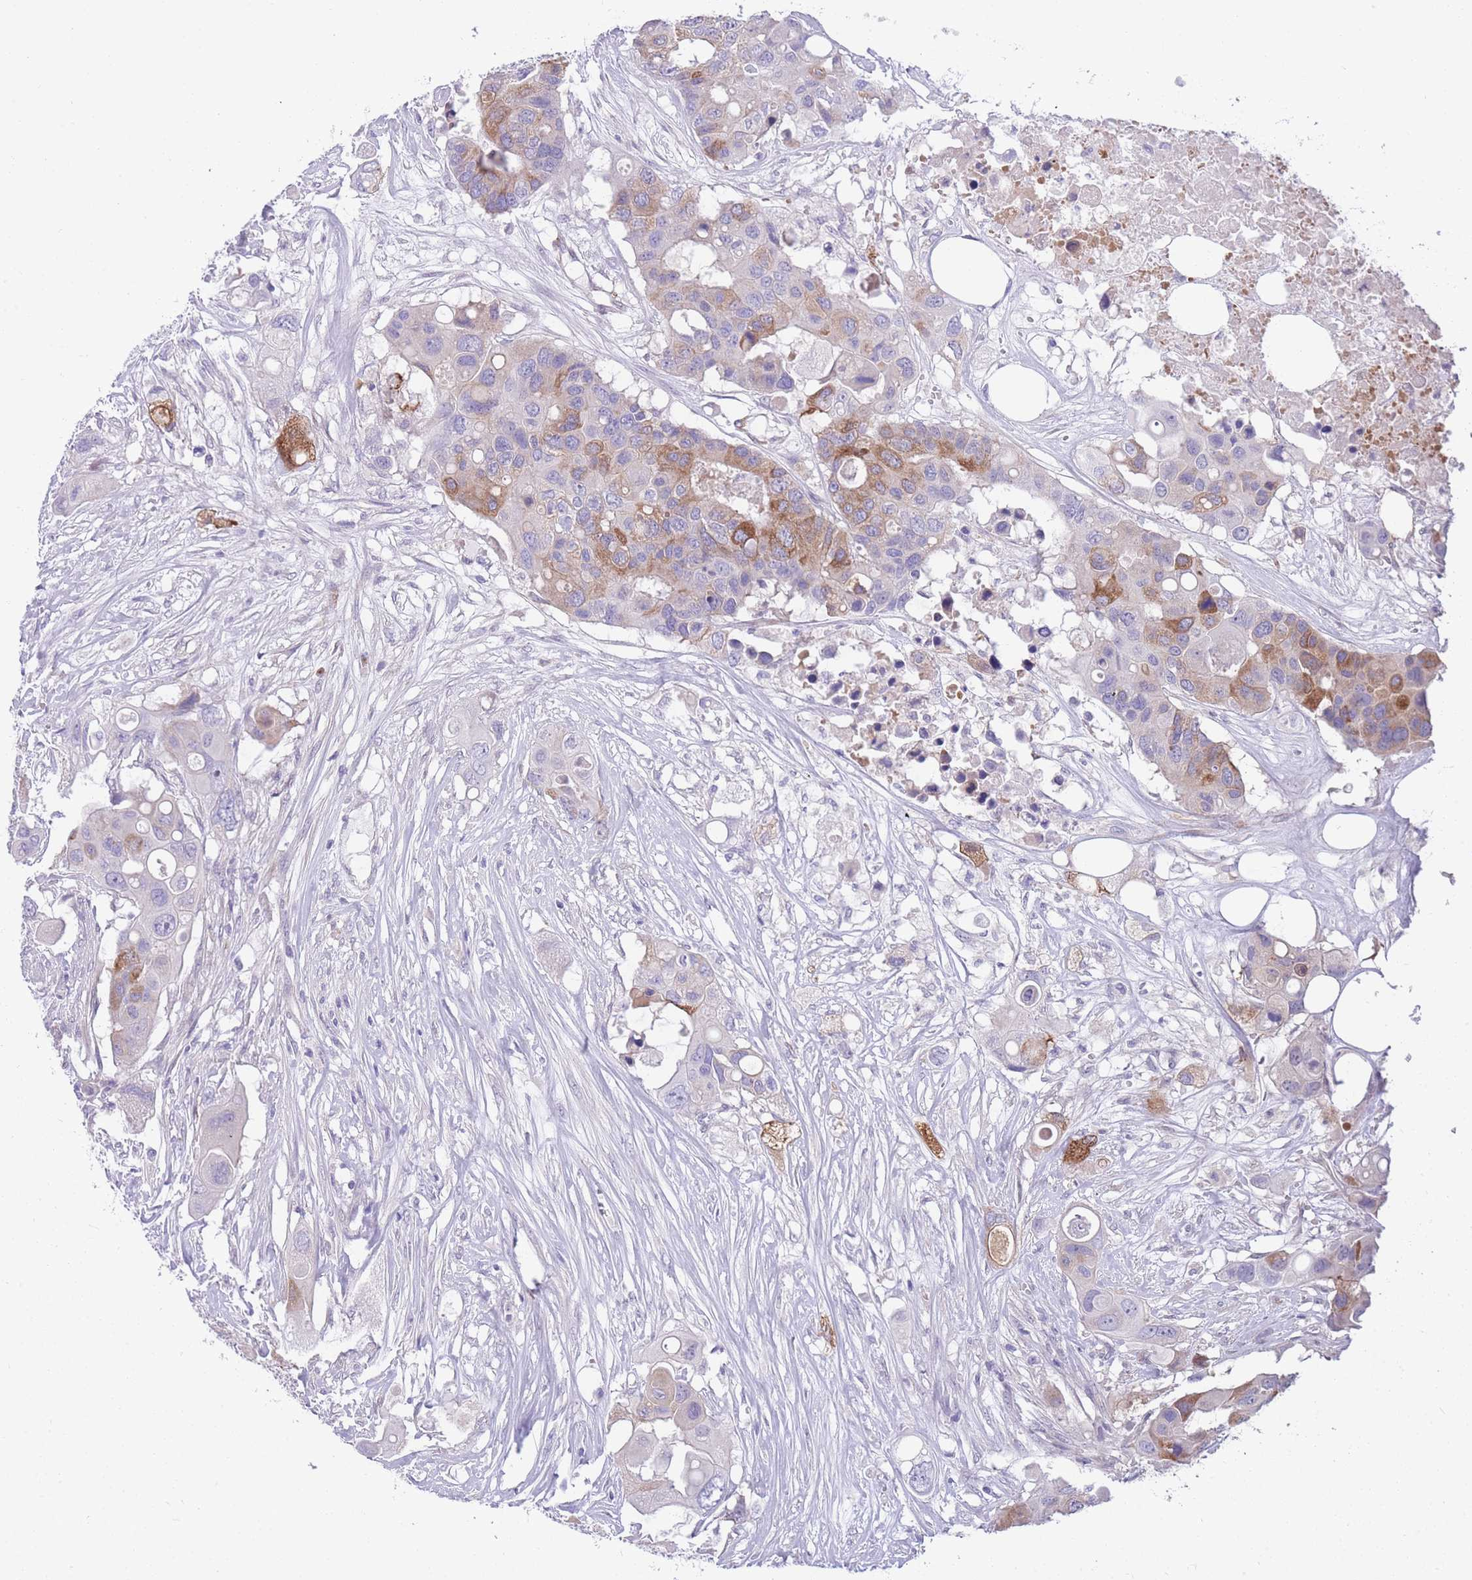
{"staining": {"intensity": "moderate", "quantity": "<25%", "location": "cytoplasmic/membranous"}, "tissue": "colorectal cancer", "cell_type": "Tumor cells", "image_type": "cancer", "snomed": [{"axis": "morphology", "description": "Adenocarcinoma, NOS"}, {"axis": "topography", "description": "Colon"}], "caption": "Immunohistochemical staining of human colorectal cancer (adenocarcinoma) shows moderate cytoplasmic/membranous protein expression in approximately <25% of tumor cells.", "gene": "RGS11", "patient": {"sex": "male", "age": 77}}